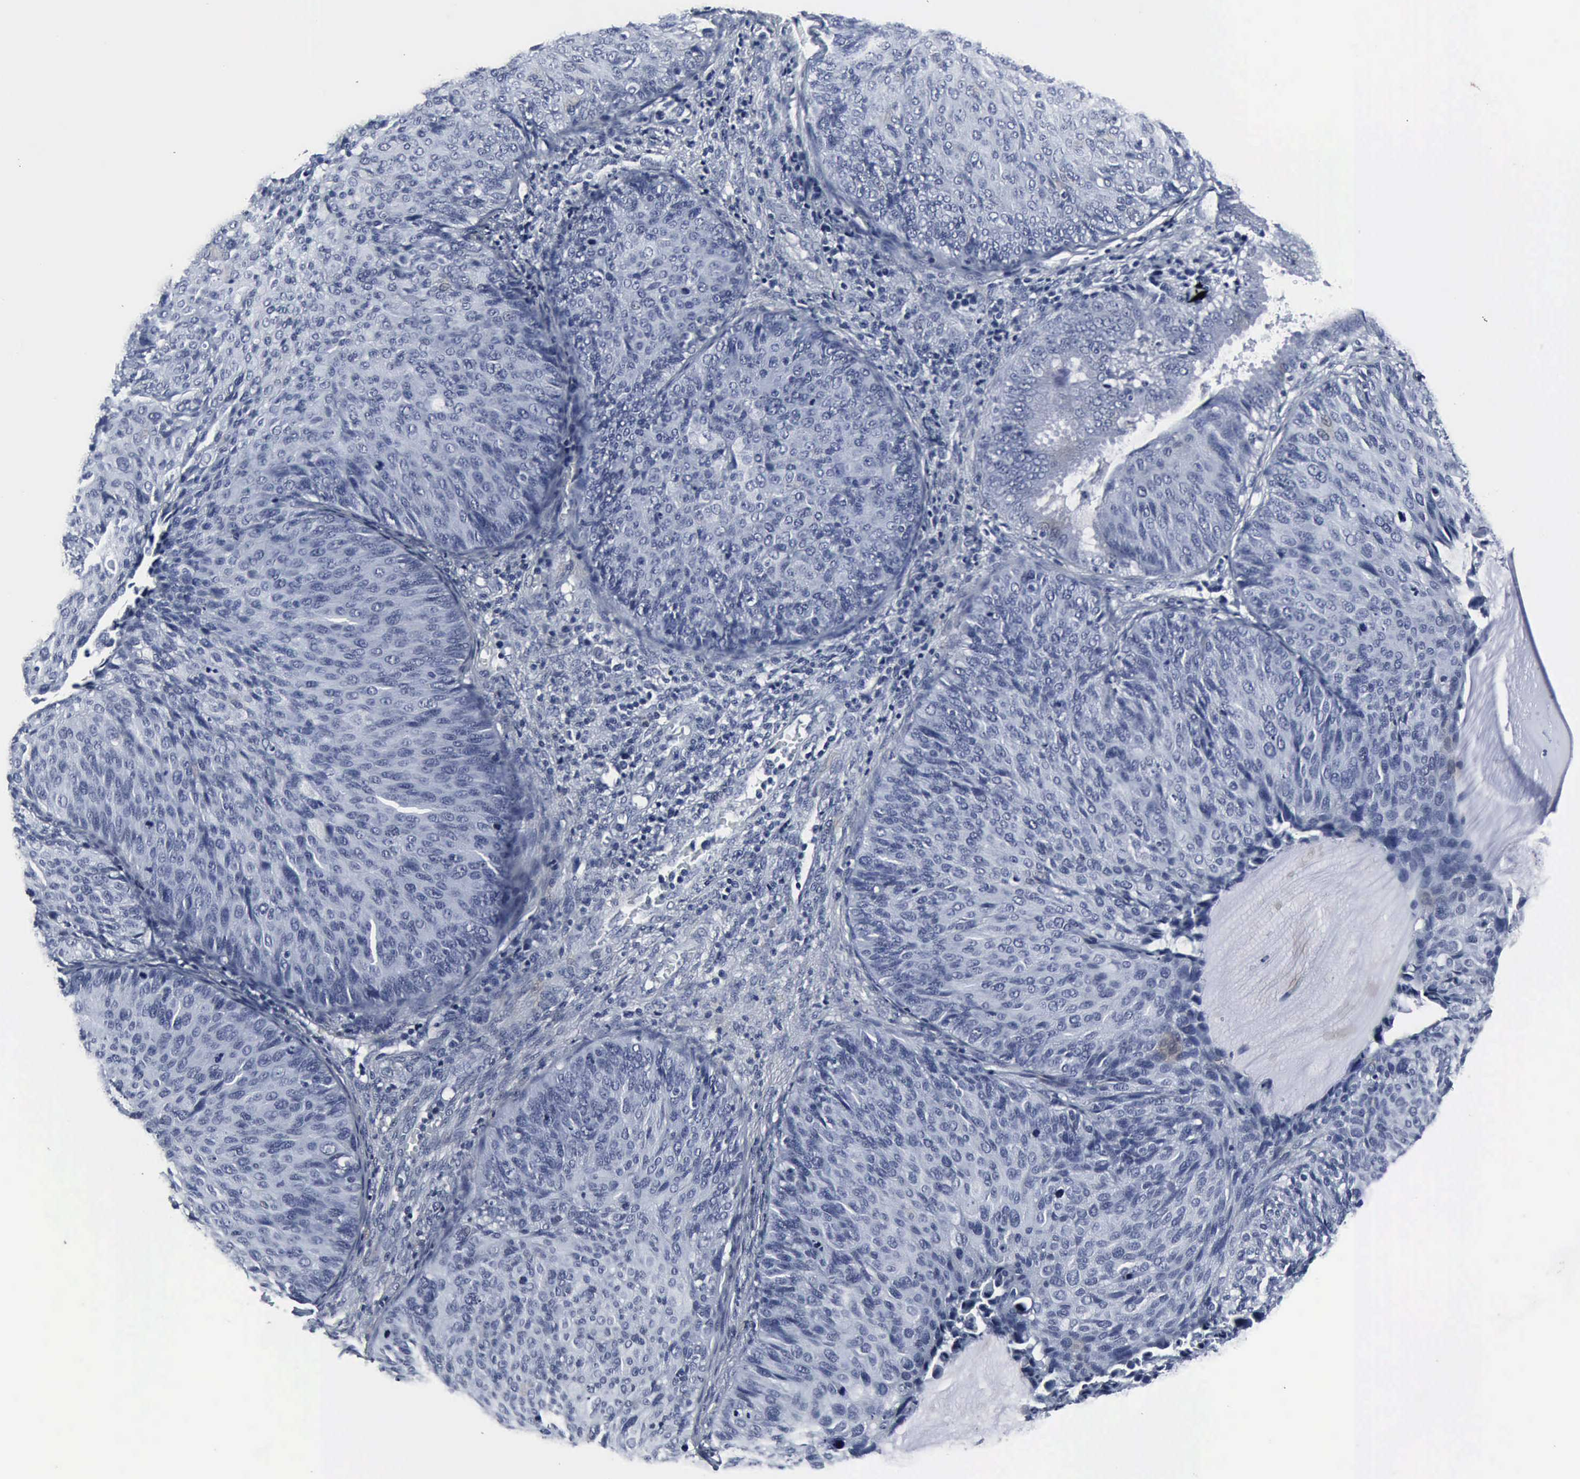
{"staining": {"intensity": "negative", "quantity": "none", "location": "none"}, "tissue": "cervical cancer", "cell_type": "Tumor cells", "image_type": "cancer", "snomed": [{"axis": "morphology", "description": "Squamous cell carcinoma, NOS"}, {"axis": "topography", "description": "Cervix"}], "caption": "Human squamous cell carcinoma (cervical) stained for a protein using IHC exhibits no staining in tumor cells.", "gene": "SNAP25", "patient": {"sex": "female", "age": 36}}